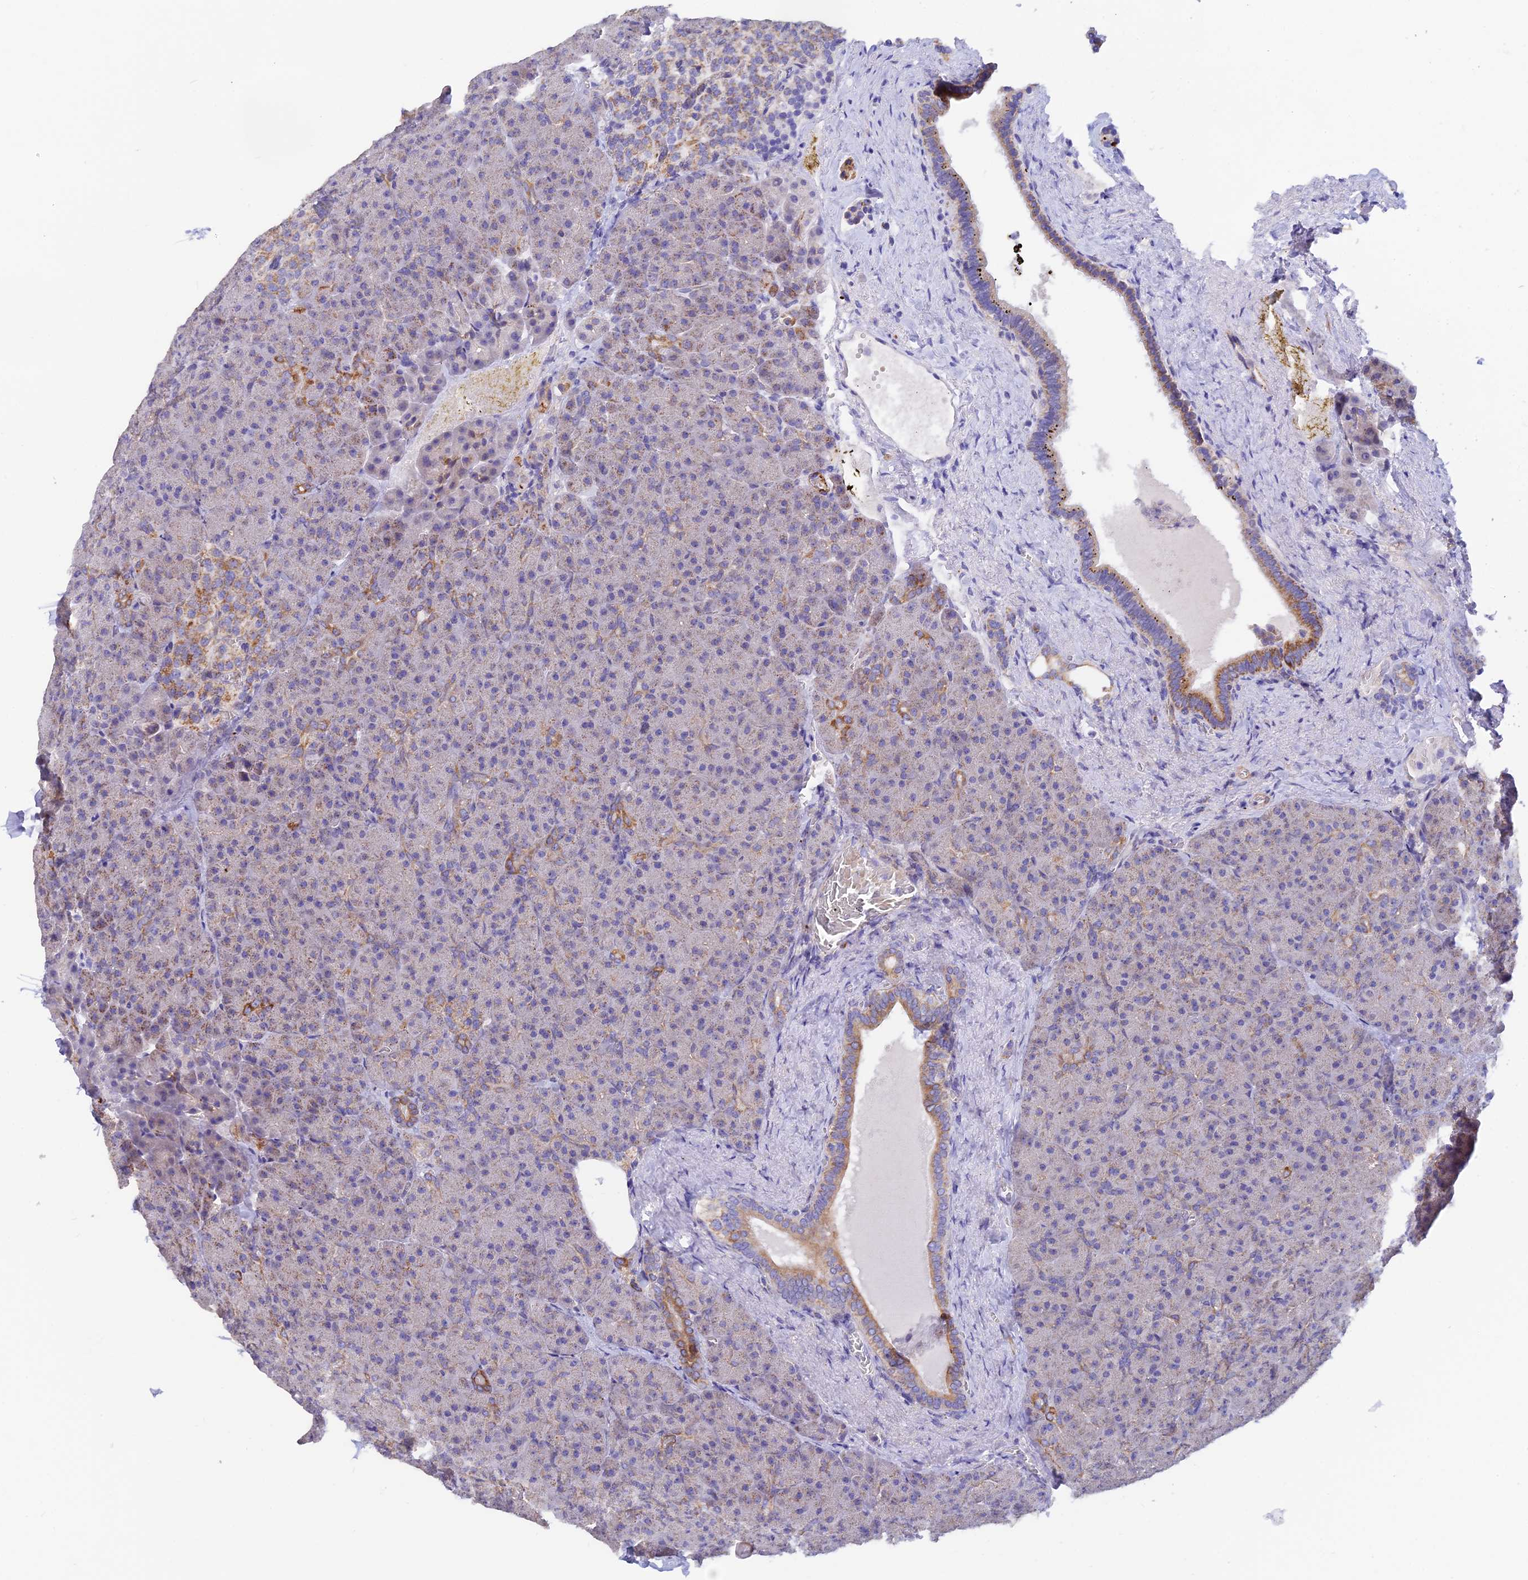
{"staining": {"intensity": "moderate", "quantity": "25%-75%", "location": "cytoplasmic/membranous"}, "tissue": "pancreas", "cell_type": "Exocrine glandular cells", "image_type": "normal", "snomed": [{"axis": "morphology", "description": "Normal tissue, NOS"}, {"axis": "topography", "description": "Pancreas"}], "caption": "Moderate cytoplasmic/membranous staining for a protein is present in about 25%-75% of exocrine glandular cells of unremarkable pancreas using immunohistochemistry.", "gene": "CSPG4", "patient": {"sex": "female", "age": 74}}